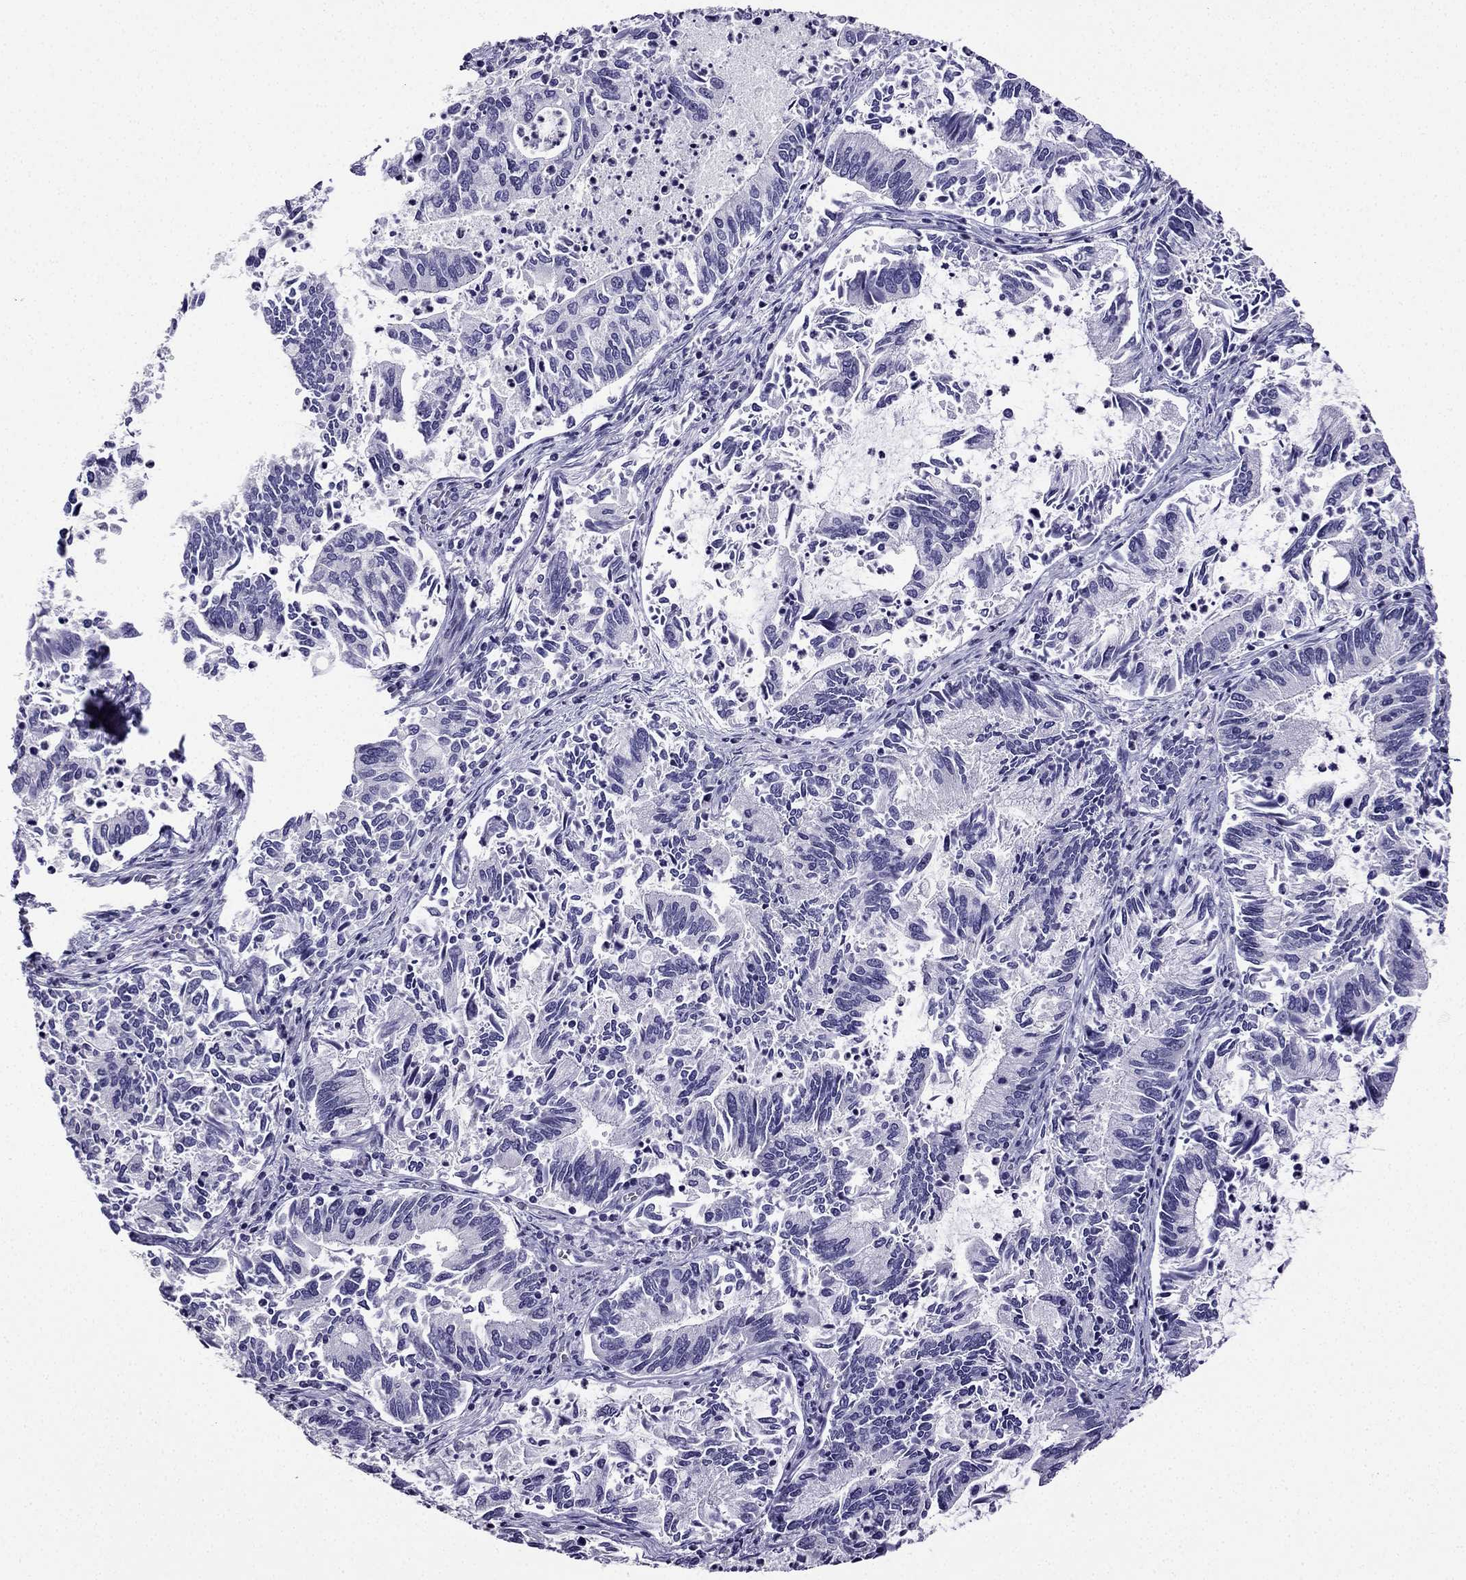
{"staining": {"intensity": "negative", "quantity": "none", "location": "none"}, "tissue": "cervical cancer", "cell_type": "Tumor cells", "image_type": "cancer", "snomed": [{"axis": "morphology", "description": "Adenocarcinoma, NOS"}, {"axis": "topography", "description": "Cervix"}], "caption": "Photomicrograph shows no significant protein staining in tumor cells of cervical adenocarcinoma.", "gene": "KCNJ10", "patient": {"sex": "female", "age": 42}}